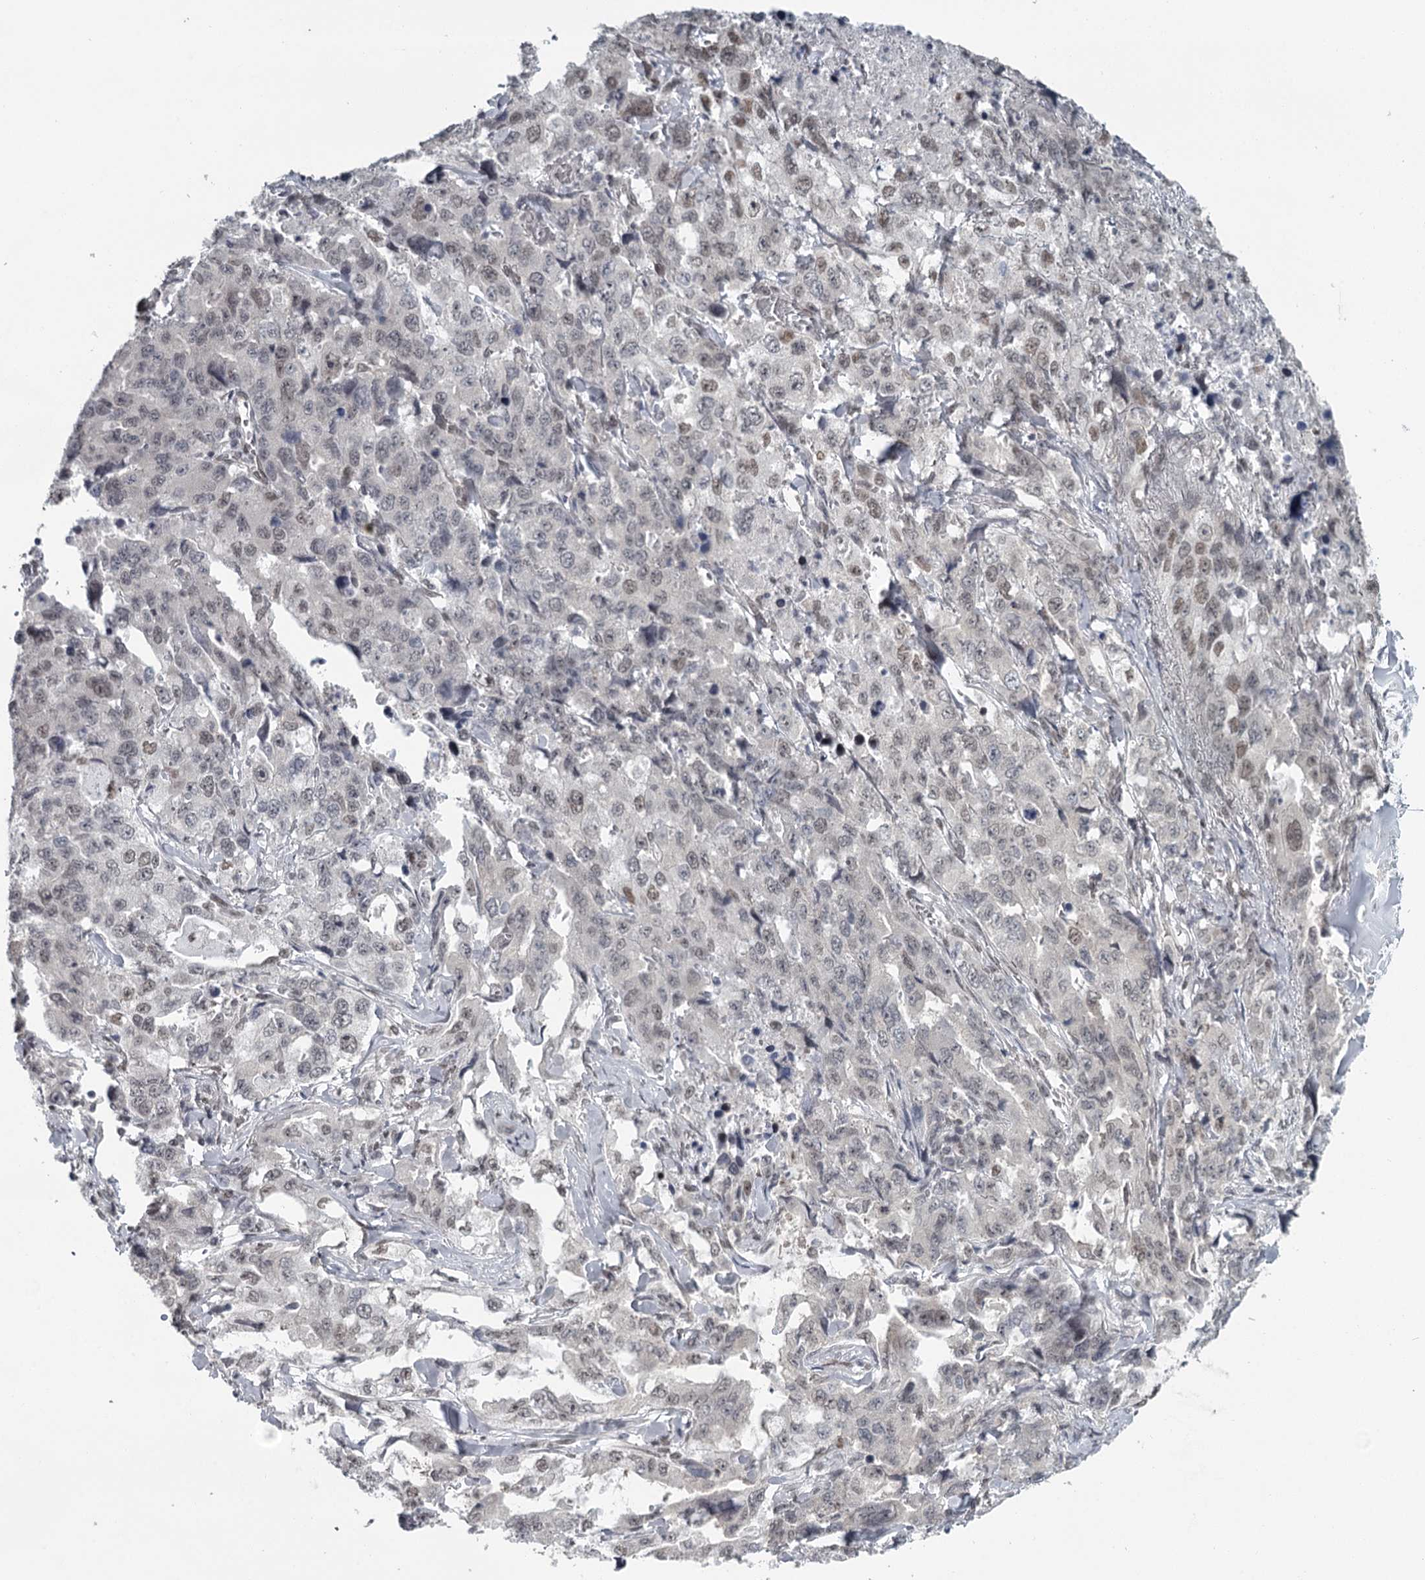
{"staining": {"intensity": "weak", "quantity": "25%-75%", "location": "nuclear"}, "tissue": "lung cancer", "cell_type": "Tumor cells", "image_type": "cancer", "snomed": [{"axis": "morphology", "description": "Adenocarcinoma, NOS"}, {"axis": "topography", "description": "Lung"}], "caption": "A brown stain labels weak nuclear positivity of a protein in human lung adenocarcinoma tumor cells. The staining is performed using DAB (3,3'-diaminobenzidine) brown chromogen to label protein expression. The nuclei are counter-stained blue using hematoxylin.", "gene": "FAM13C", "patient": {"sex": "female", "age": 51}}